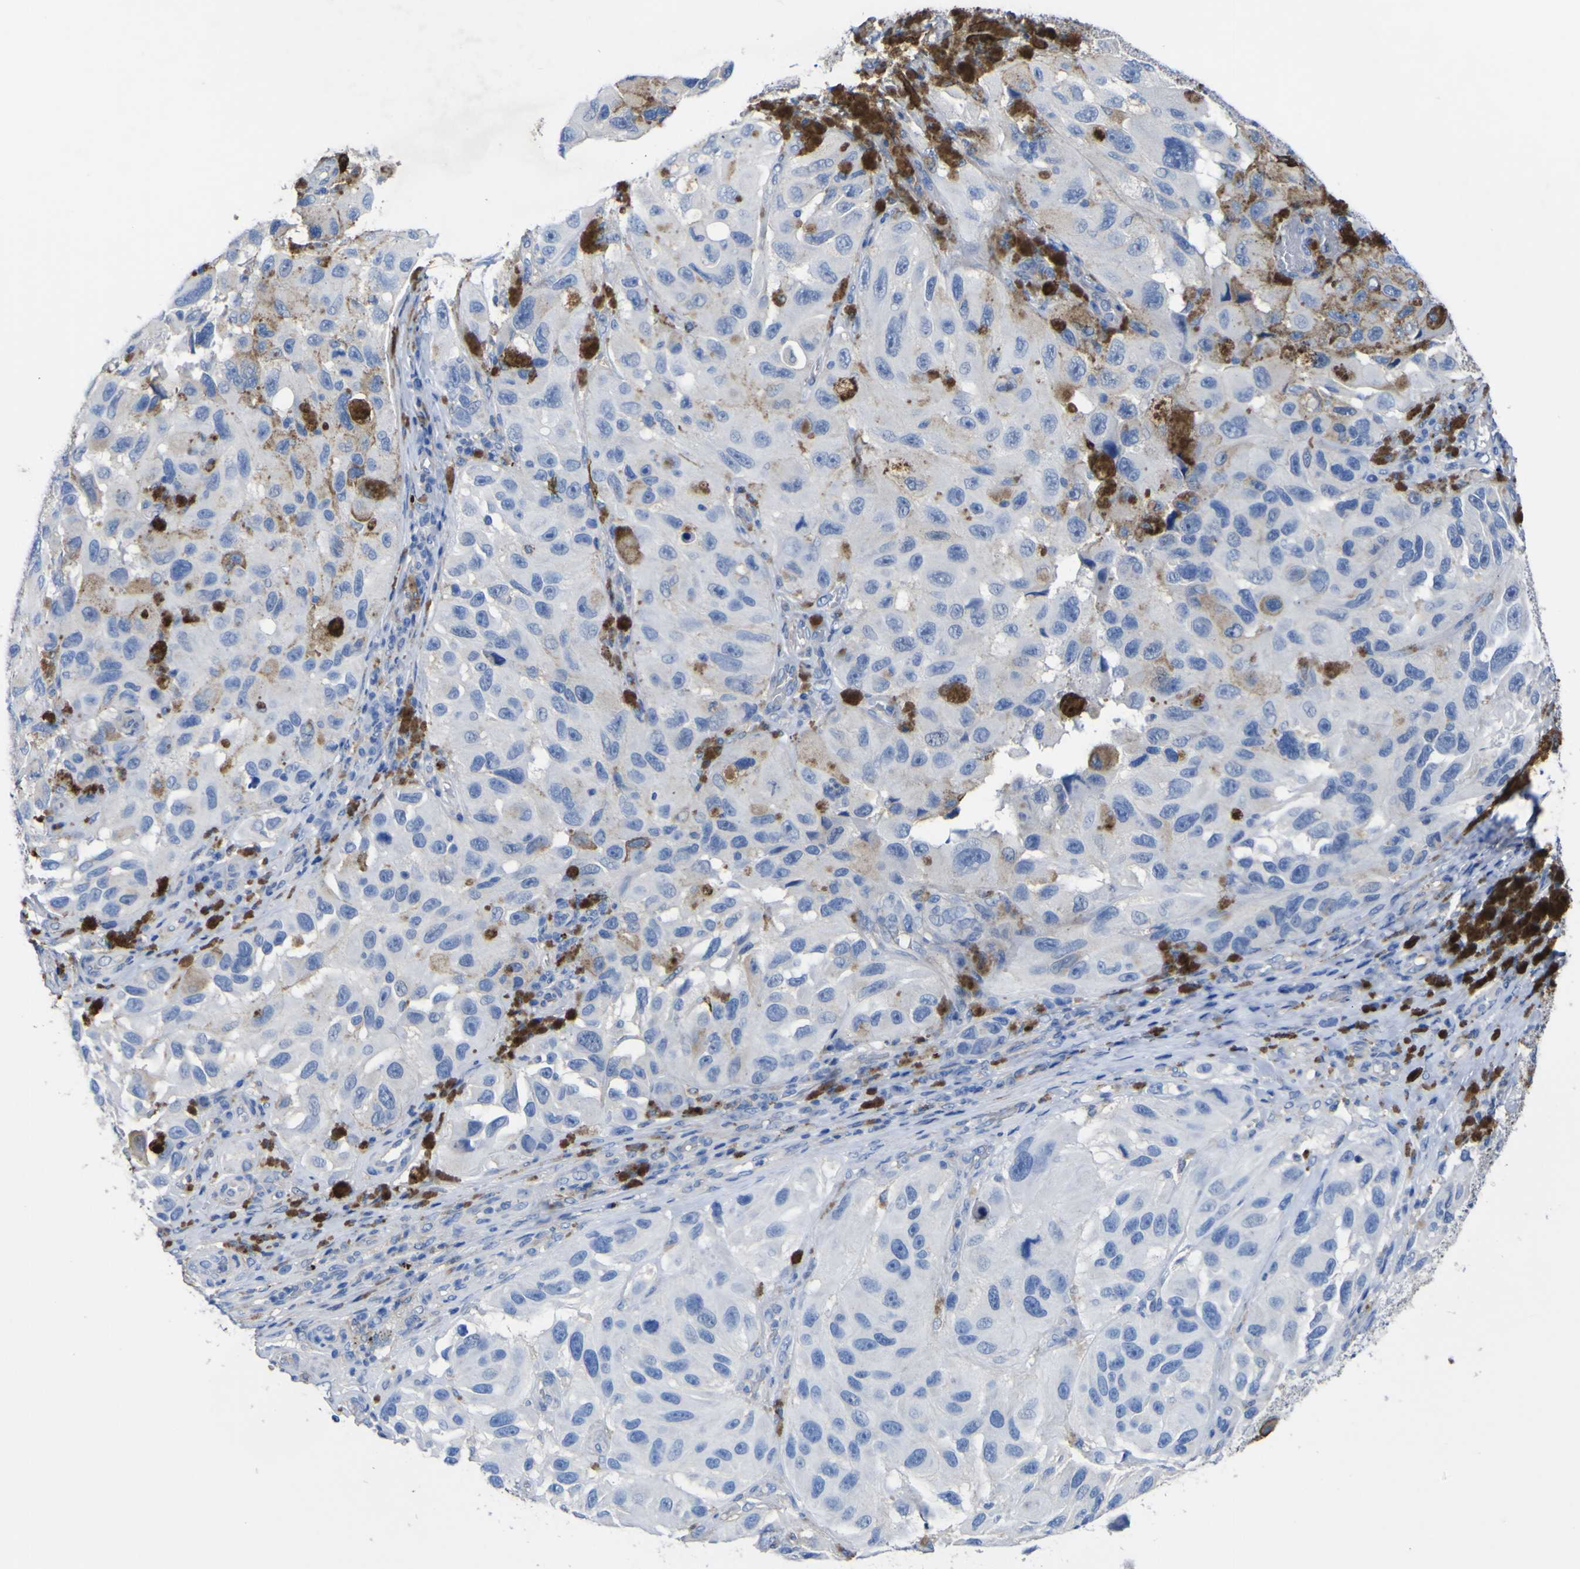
{"staining": {"intensity": "weak", "quantity": "<25%", "location": "cytoplasmic/membranous"}, "tissue": "melanoma", "cell_type": "Tumor cells", "image_type": "cancer", "snomed": [{"axis": "morphology", "description": "Malignant melanoma, NOS"}, {"axis": "topography", "description": "Skin"}], "caption": "A micrograph of human malignant melanoma is negative for staining in tumor cells. (Stains: DAB (3,3'-diaminobenzidine) immunohistochemistry with hematoxylin counter stain, Microscopy: brightfield microscopy at high magnification).", "gene": "AGO4", "patient": {"sex": "female", "age": 73}}